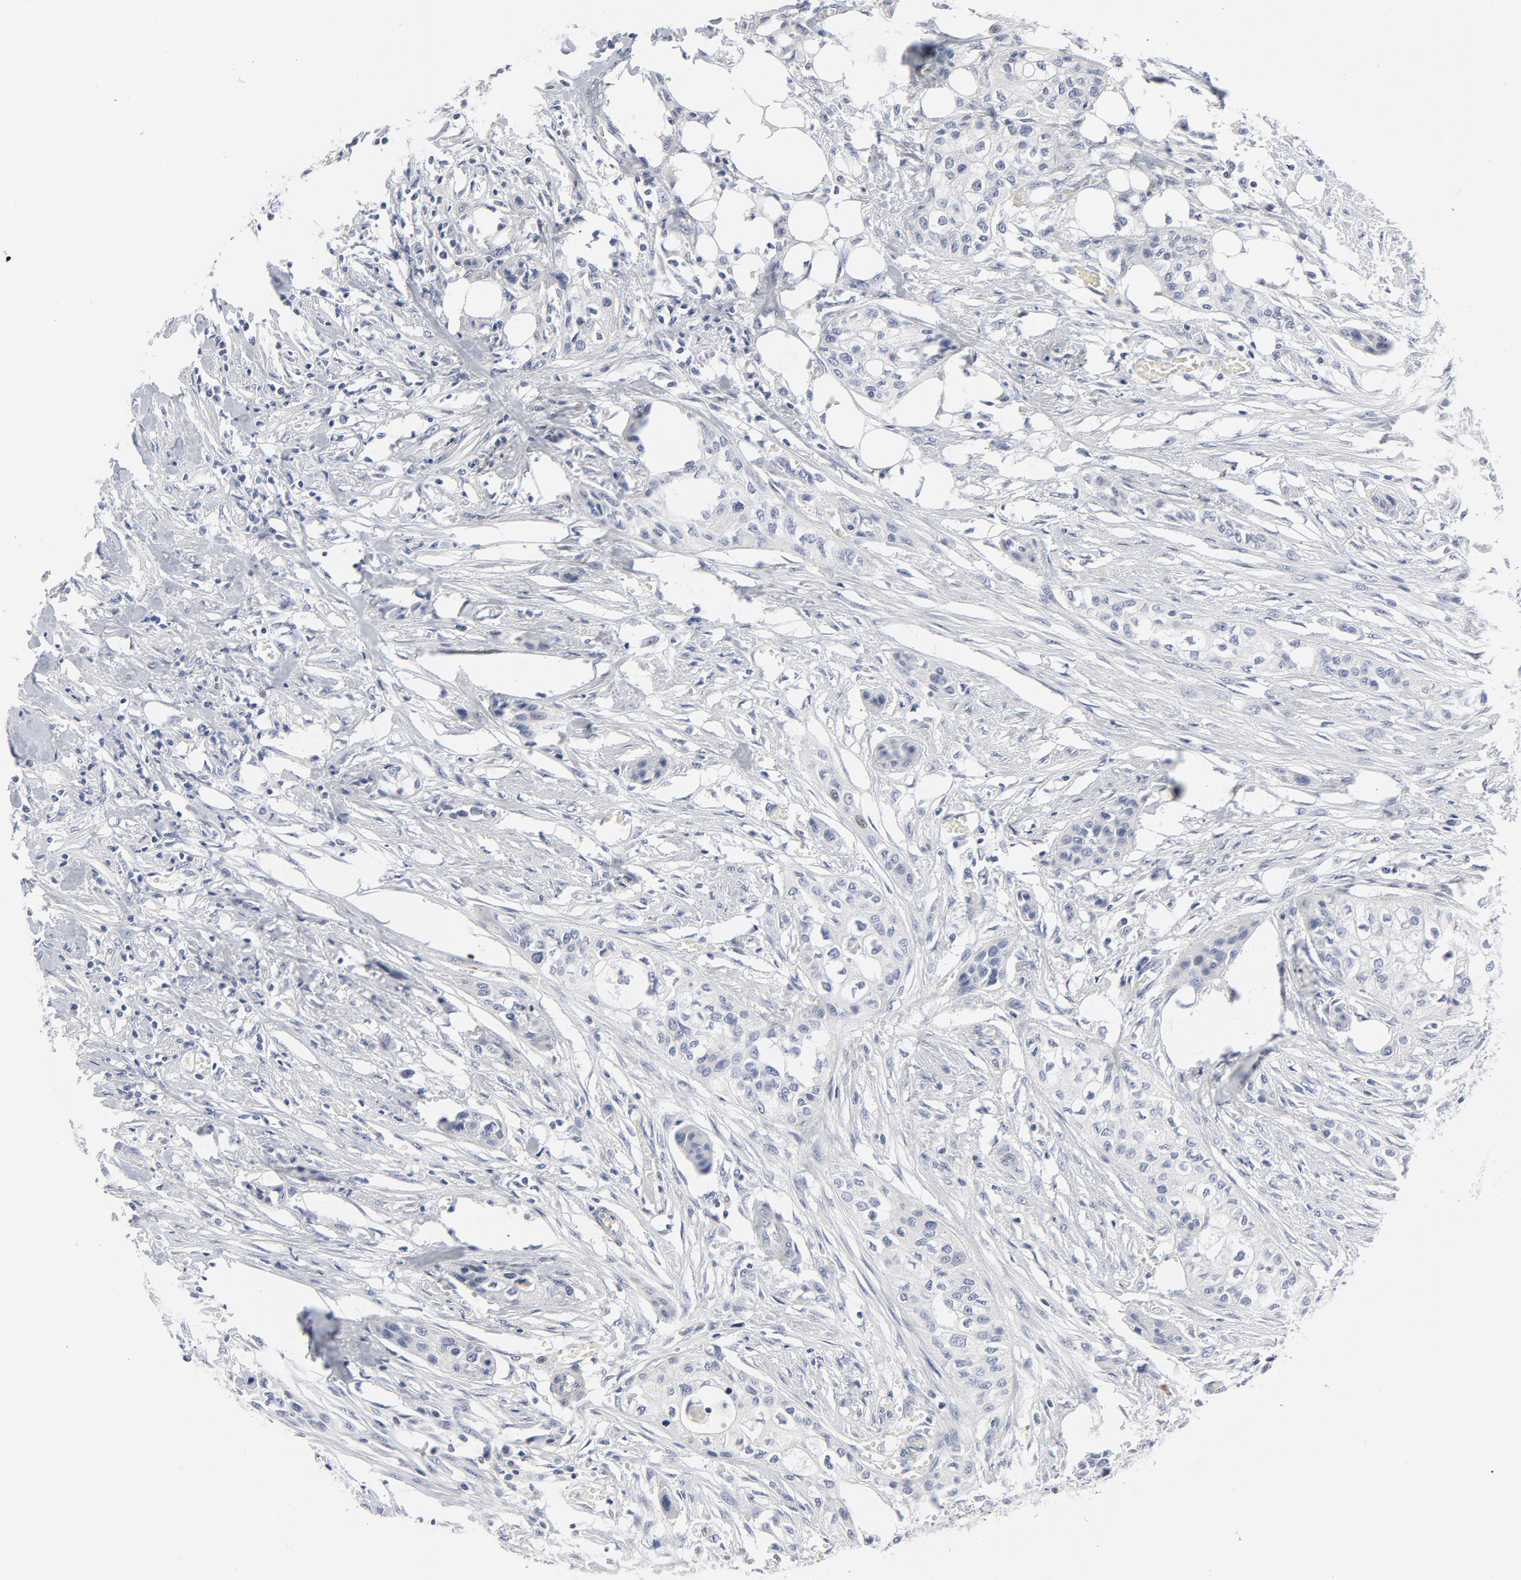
{"staining": {"intensity": "negative", "quantity": "none", "location": "none"}, "tissue": "urothelial cancer", "cell_type": "Tumor cells", "image_type": "cancer", "snomed": [{"axis": "morphology", "description": "Urothelial carcinoma, High grade"}, {"axis": "topography", "description": "Urinary bladder"}], "caption": "This is an immunohistochemistry image of urothelial carcinoma (high-grade). There is no staining in tumor cells.", "gene": "KCNK13", "patient": {"sex": "male", "age": 74}}